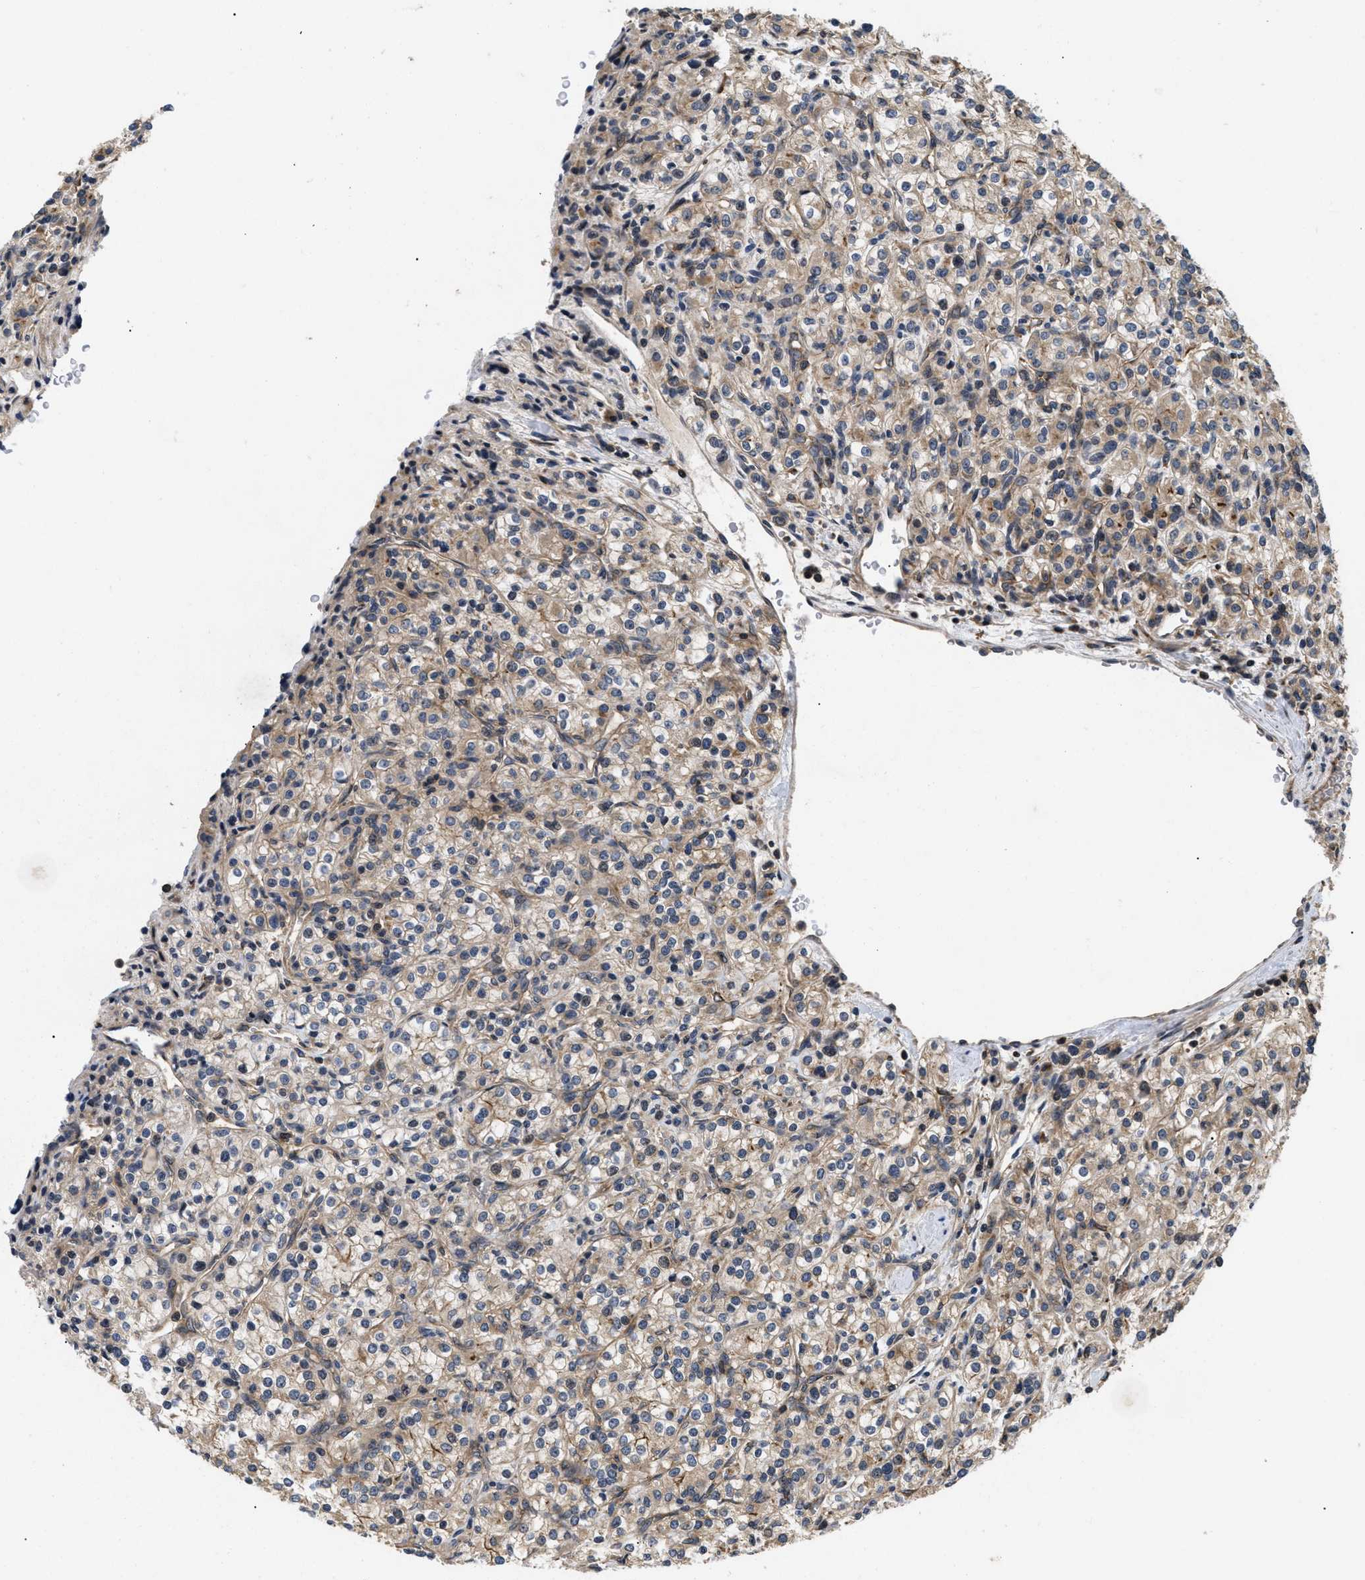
{"staining": {"intensity": "weak", "quantity": "25%-75%", "location": "cytoplasmic/membranous"}, "tissue": "renal cancer", "cell_type": "Tumor cells", "image_type": "cancer", "snomed": [{"axis": "morphology", "description": "Adenocarcinoma, NOS"}, {"axis": "topography", "description": "Kidney"}], "caption": "Renal adenocarcinoma stained with DAB (3,3'-diaminobenzidine) immunohistochemistry (IHC) demonstrates low levels of weak cytoplasmic/membranous positivity in about 25%-75% of tumor cells.", "gene": "HMGCR", "patient": {"sex": "male", "age": 77}}